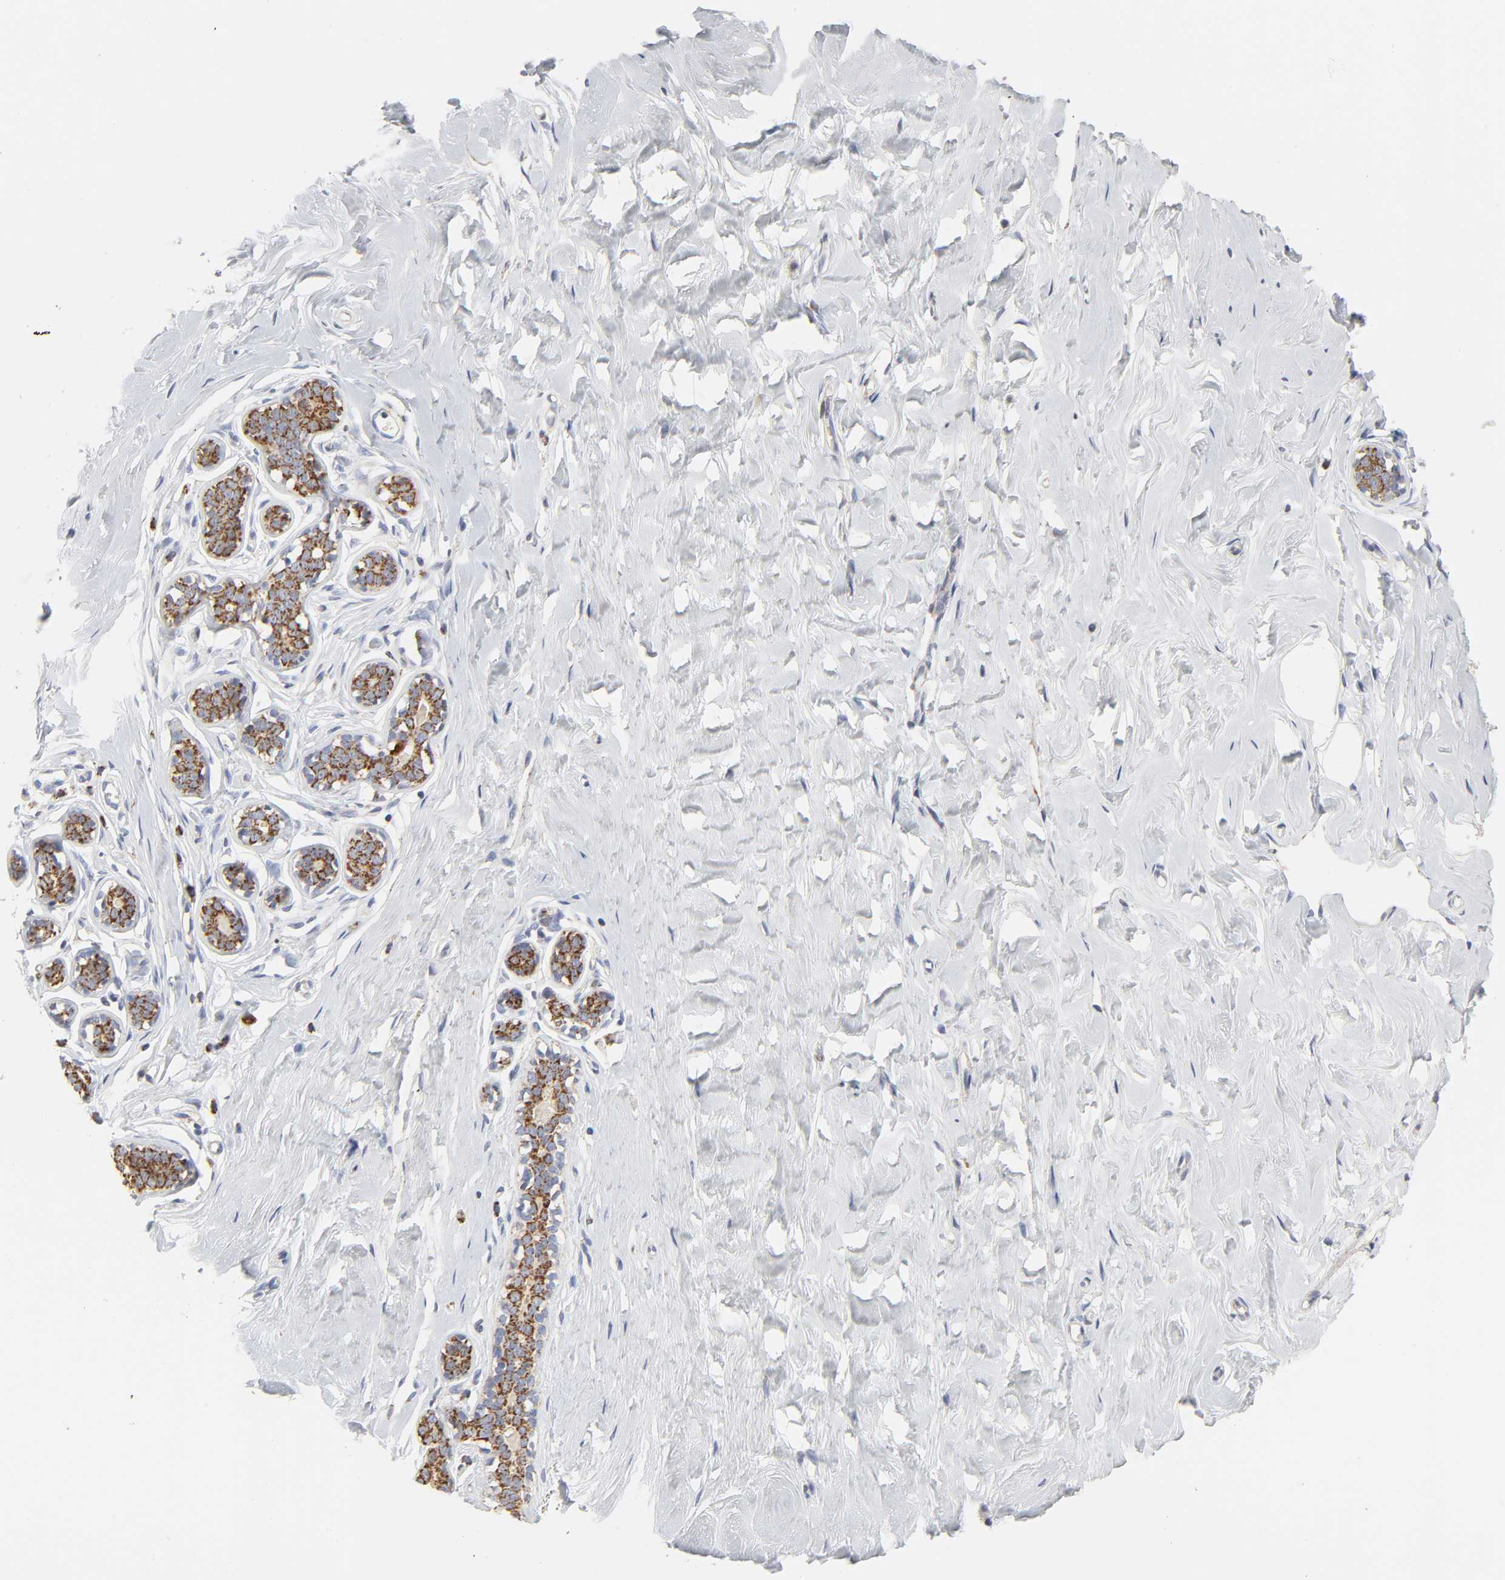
{"staining": {"intensity": "weak", "quantity": ">75%", "location": "cytoplasmic/membranous"}, "tissue": "breast", "cell_type": "Adipocytes", "image_type": "normal", "snomed": [{"axis": "morphology", "description": "Normal tissue, NOS"}, {"axis": "topography", "description": "Breast"}], "caption": "IHC image of unremarkable human breast stained for a protein (brown), which reveals low levels of weak cytoplasmic/membranous positivity in approximately >75% of adipocytes.", "gene": "CYCS", "patient": {"sex": "female", "age": 23}}